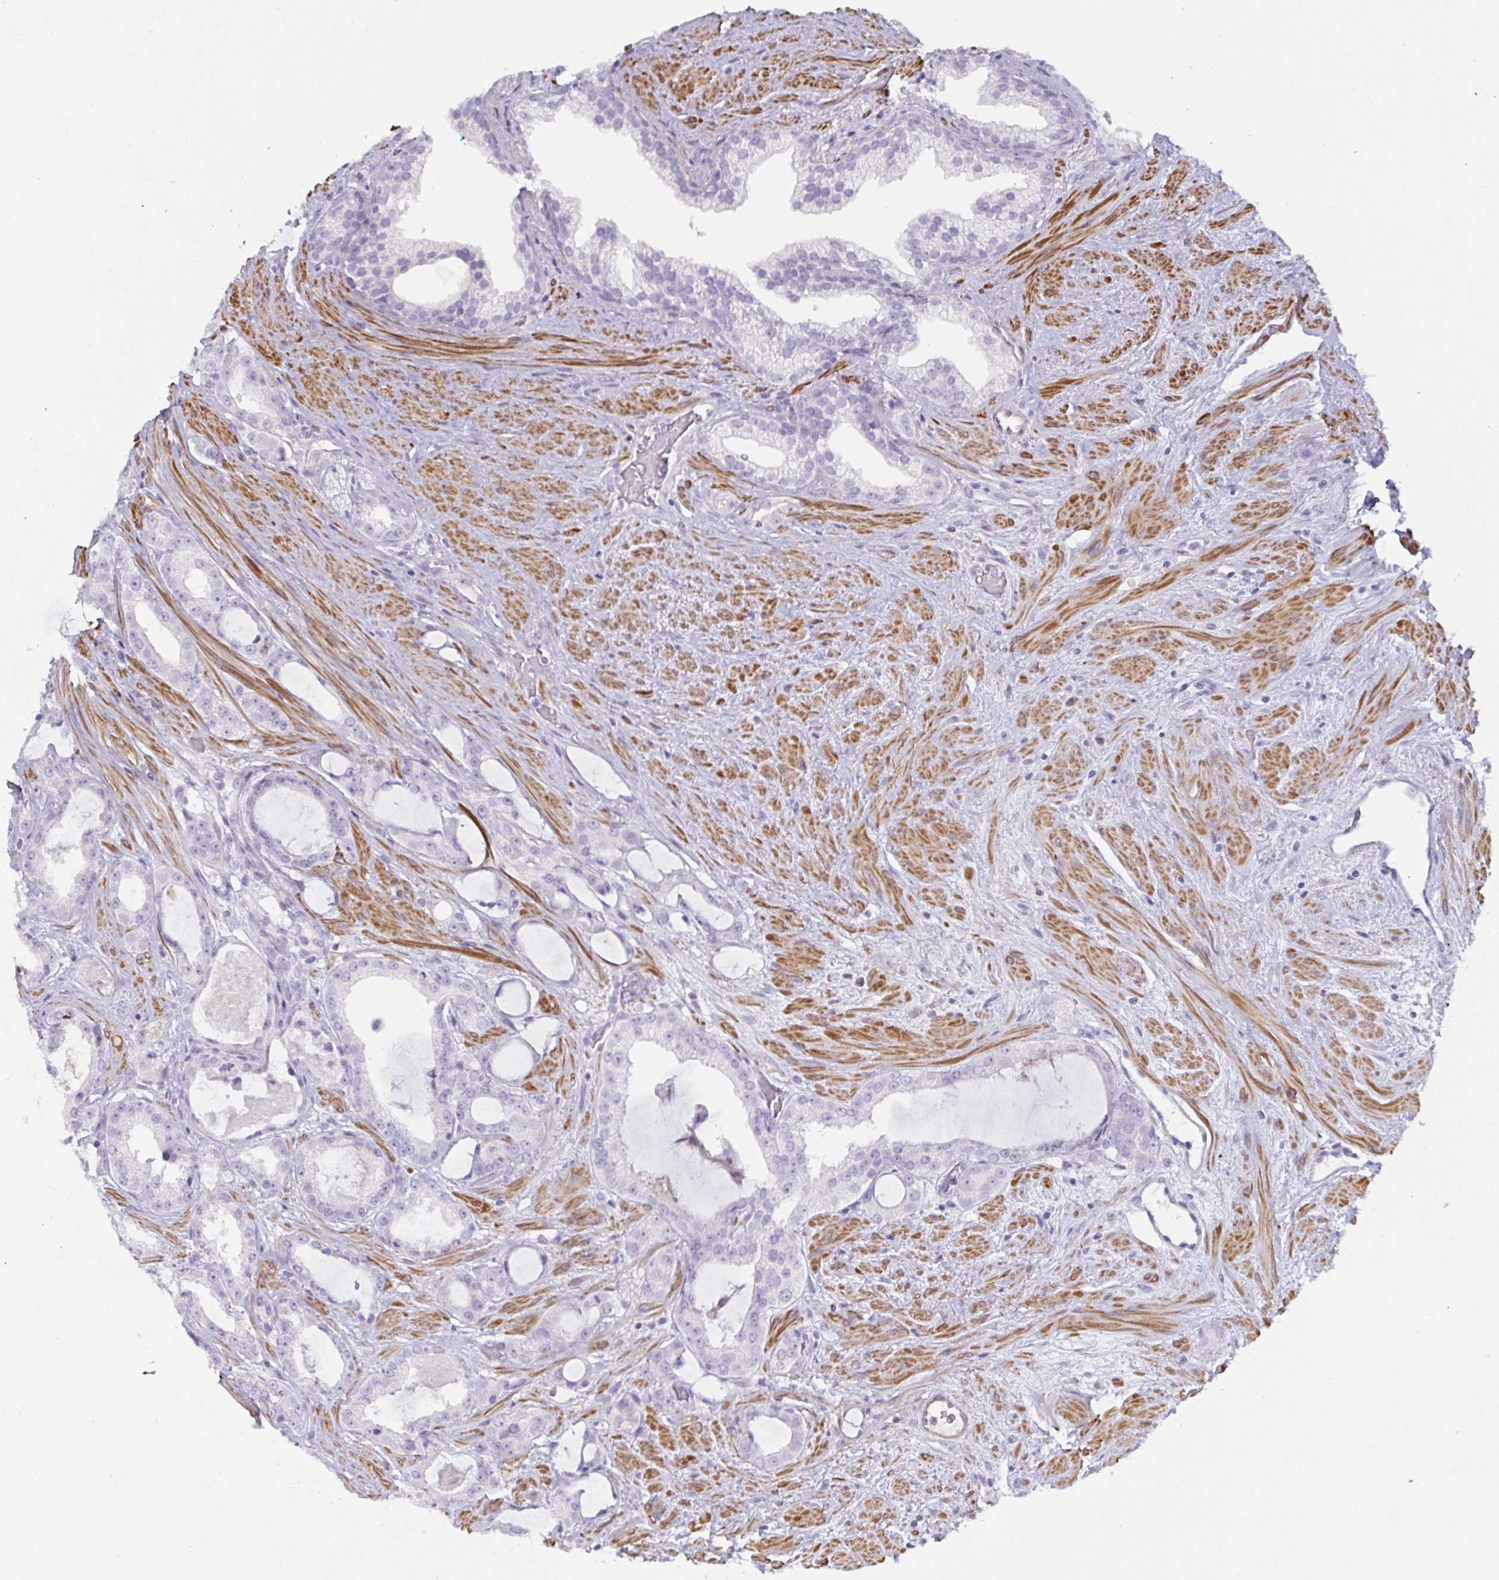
{"staining": {"intensity": "negative", "quantity": "none", "location": "none"}, "tissue": "prostate cancer", "cell_type": "Tumor cells", "image_type": "cancer", "snomed": [{"axis": "morphology", "description": "Adenocarcinoma, High grade"}, {"axis": "topography", "description": "Prostate"}], "caption": "Human prostate cancer (high-grade adenocarcinoma) stained for a protein using immunohistochemistry (IHC) reveals no positivity in tumor cells.", "gene": "OR5P3", "patient": {"sex": "male", "age": 65}}